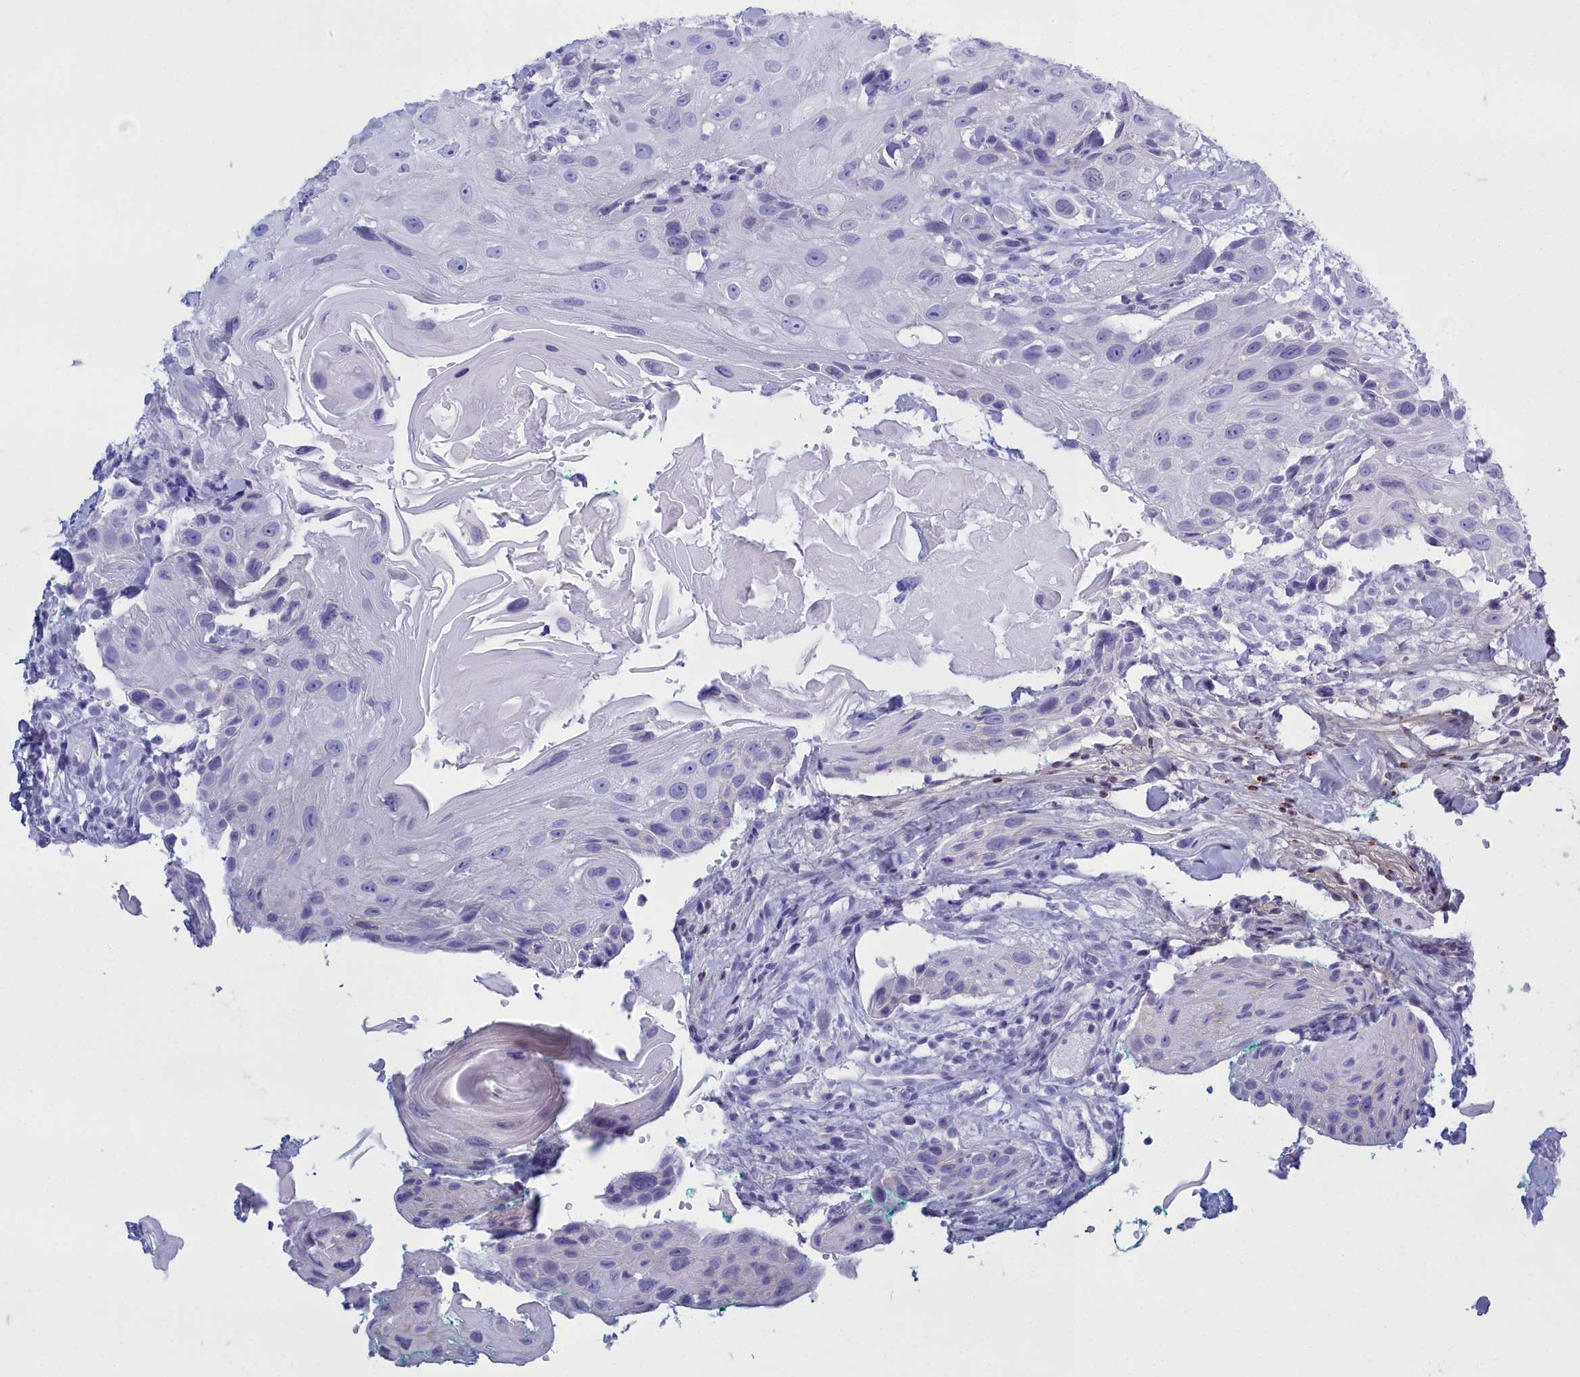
{"staining": {"intensity": "negative", "quantity": "none", "location": "none"}, "tissue": "head and neck cancer", "cell_type": "Tumor cells", "image_type": "cancer", "snomed": [{"axis": "morphology", "description": "Squamous cell carcinoma, NOS"}, {"axis": "topography", "description": "Head-Neck"}], "caption": "This is an IHC photomicrograph of human head and neck squamous cell carcinoma. There is no staining in tumor cells.", "gene": "TMEM97", "patient": {"sex": "male", "age": 81}}